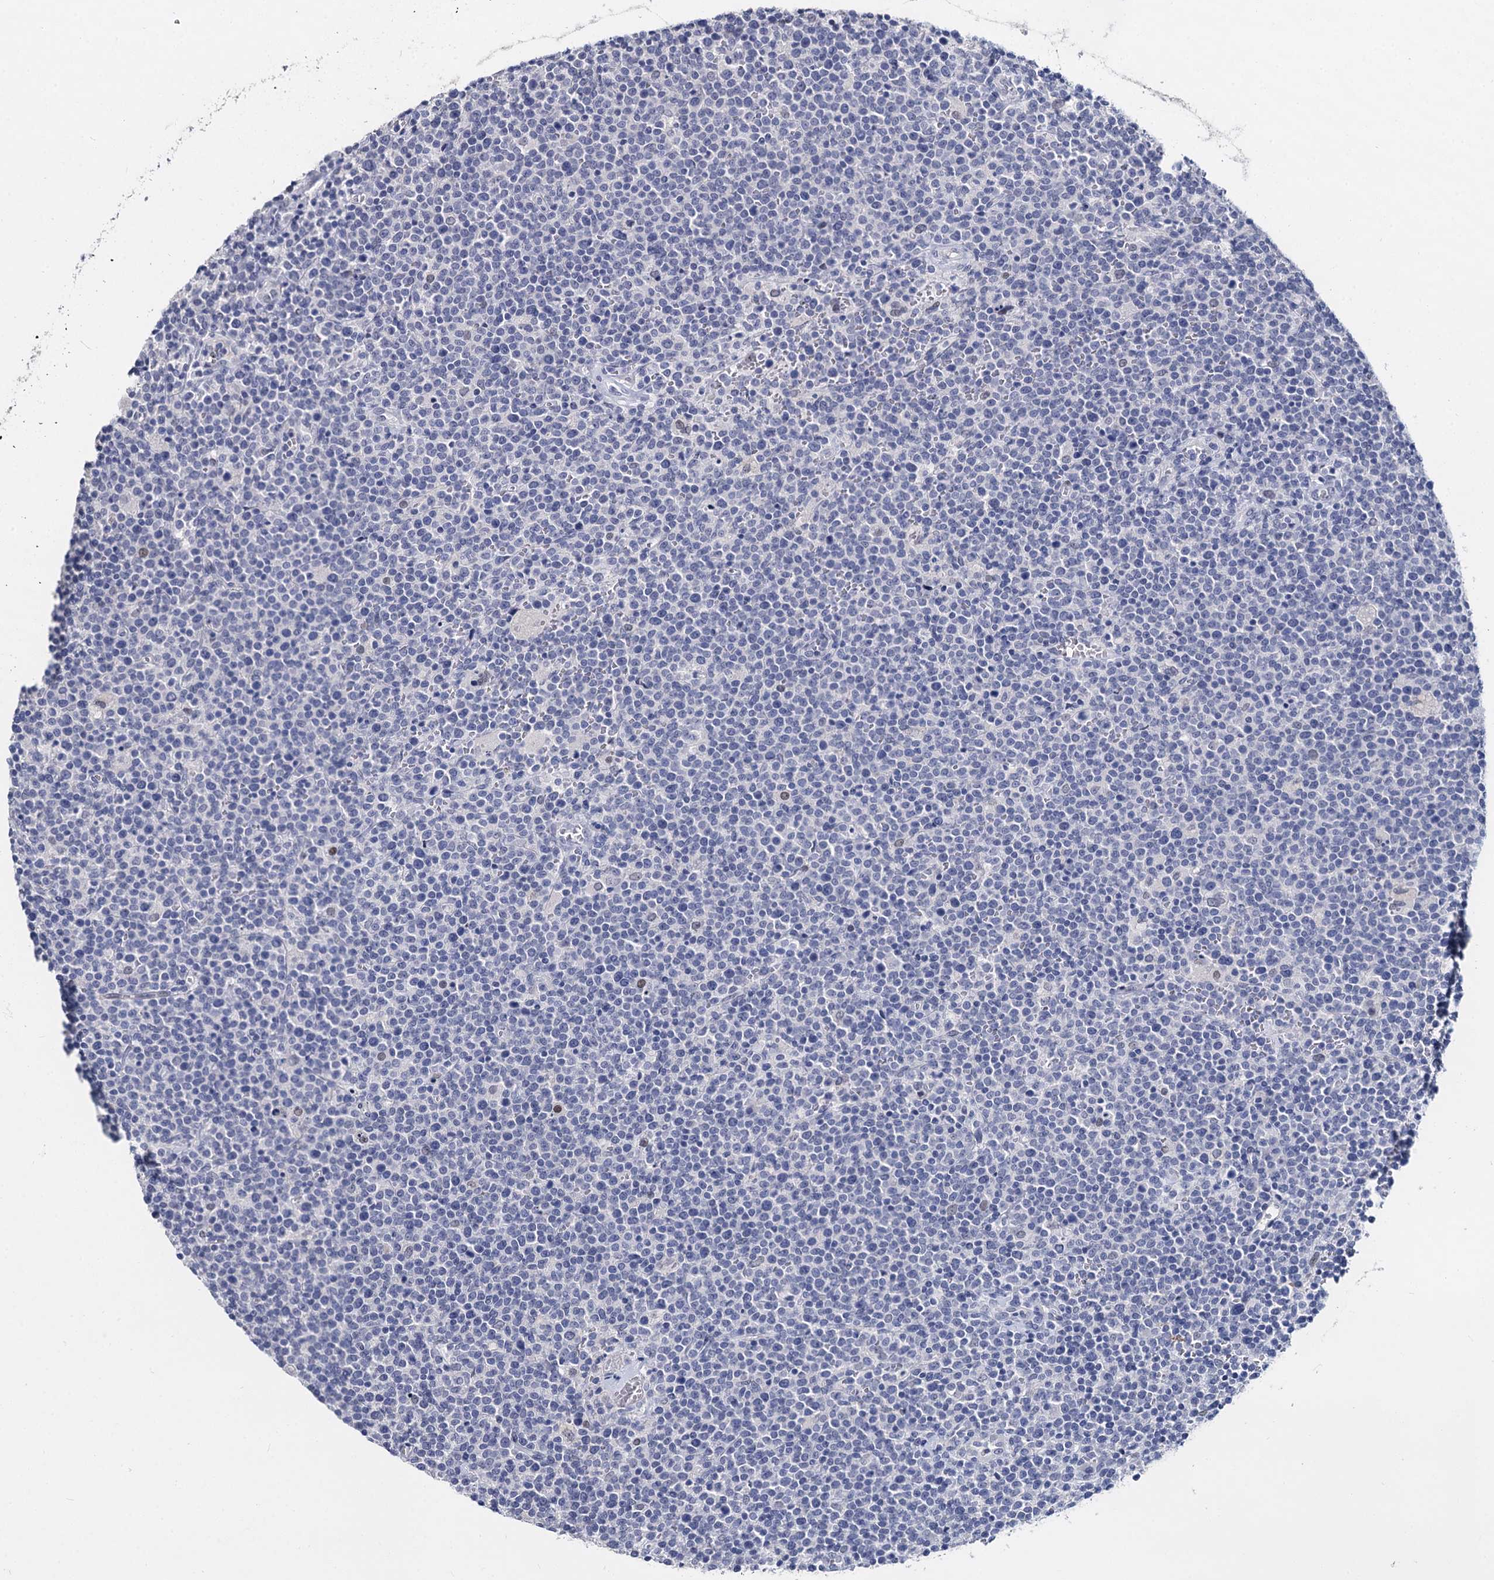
{"staining": {"intensity": "negative", "quantity": "none", "location": "none"}, "tissue": "lymphoma", "cell_type": "Tumor cells", "image_type": "cancer", "snomed": [{"axis": "morphology", "description": "Malignant lymphoma, non-Hodgkin's type, High grade"}, {"axis": "topography", "description": "Lymph node"}], "caption": "An image of human lymphoma is negative for staining in tumor cells.", "gene": "MAGEA4", "patient": {"sex": "male", "age": 61}}